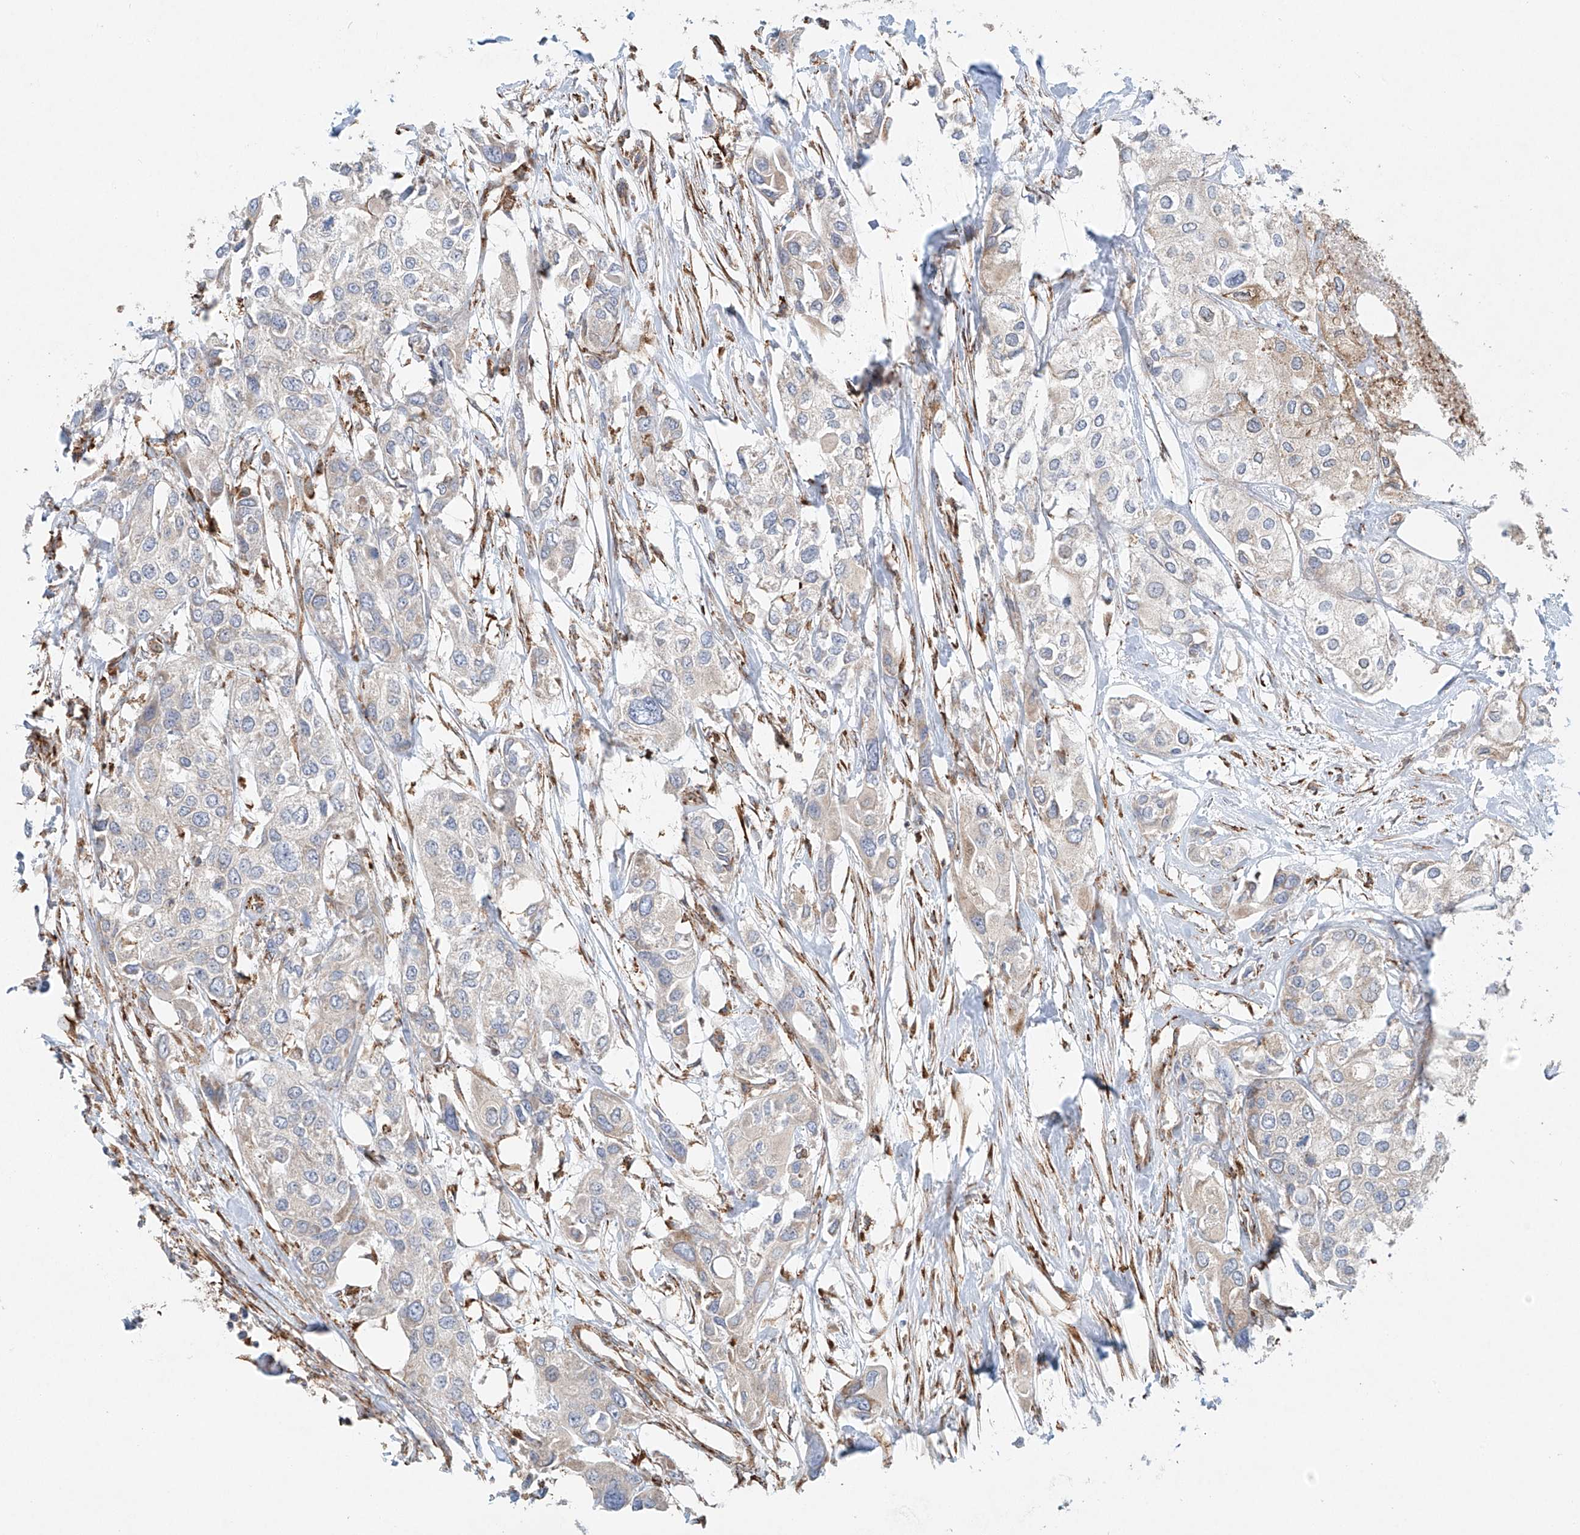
{"staining": {"intensity": "weak", "quantity": "<25%", "location": "cytoplasmic/membranous"}, "tissue": "urothelial cancer", "cell_type": "Tumor cells", "image_type": "cancer", "snomed": [{"axis": "morphology", "description": "Urothelial carcinoma, High grade"}, {"axis": "topography", "description": "Urinary bladder"}], "caption": "IHC image of neoplastic tissue: high-grade urothelial carcinoma stained with DAB demonstrates no significant protein staining in tumor cells.", "gene": "EIPR1", "patient": {"sex": "male", "age": 64}}